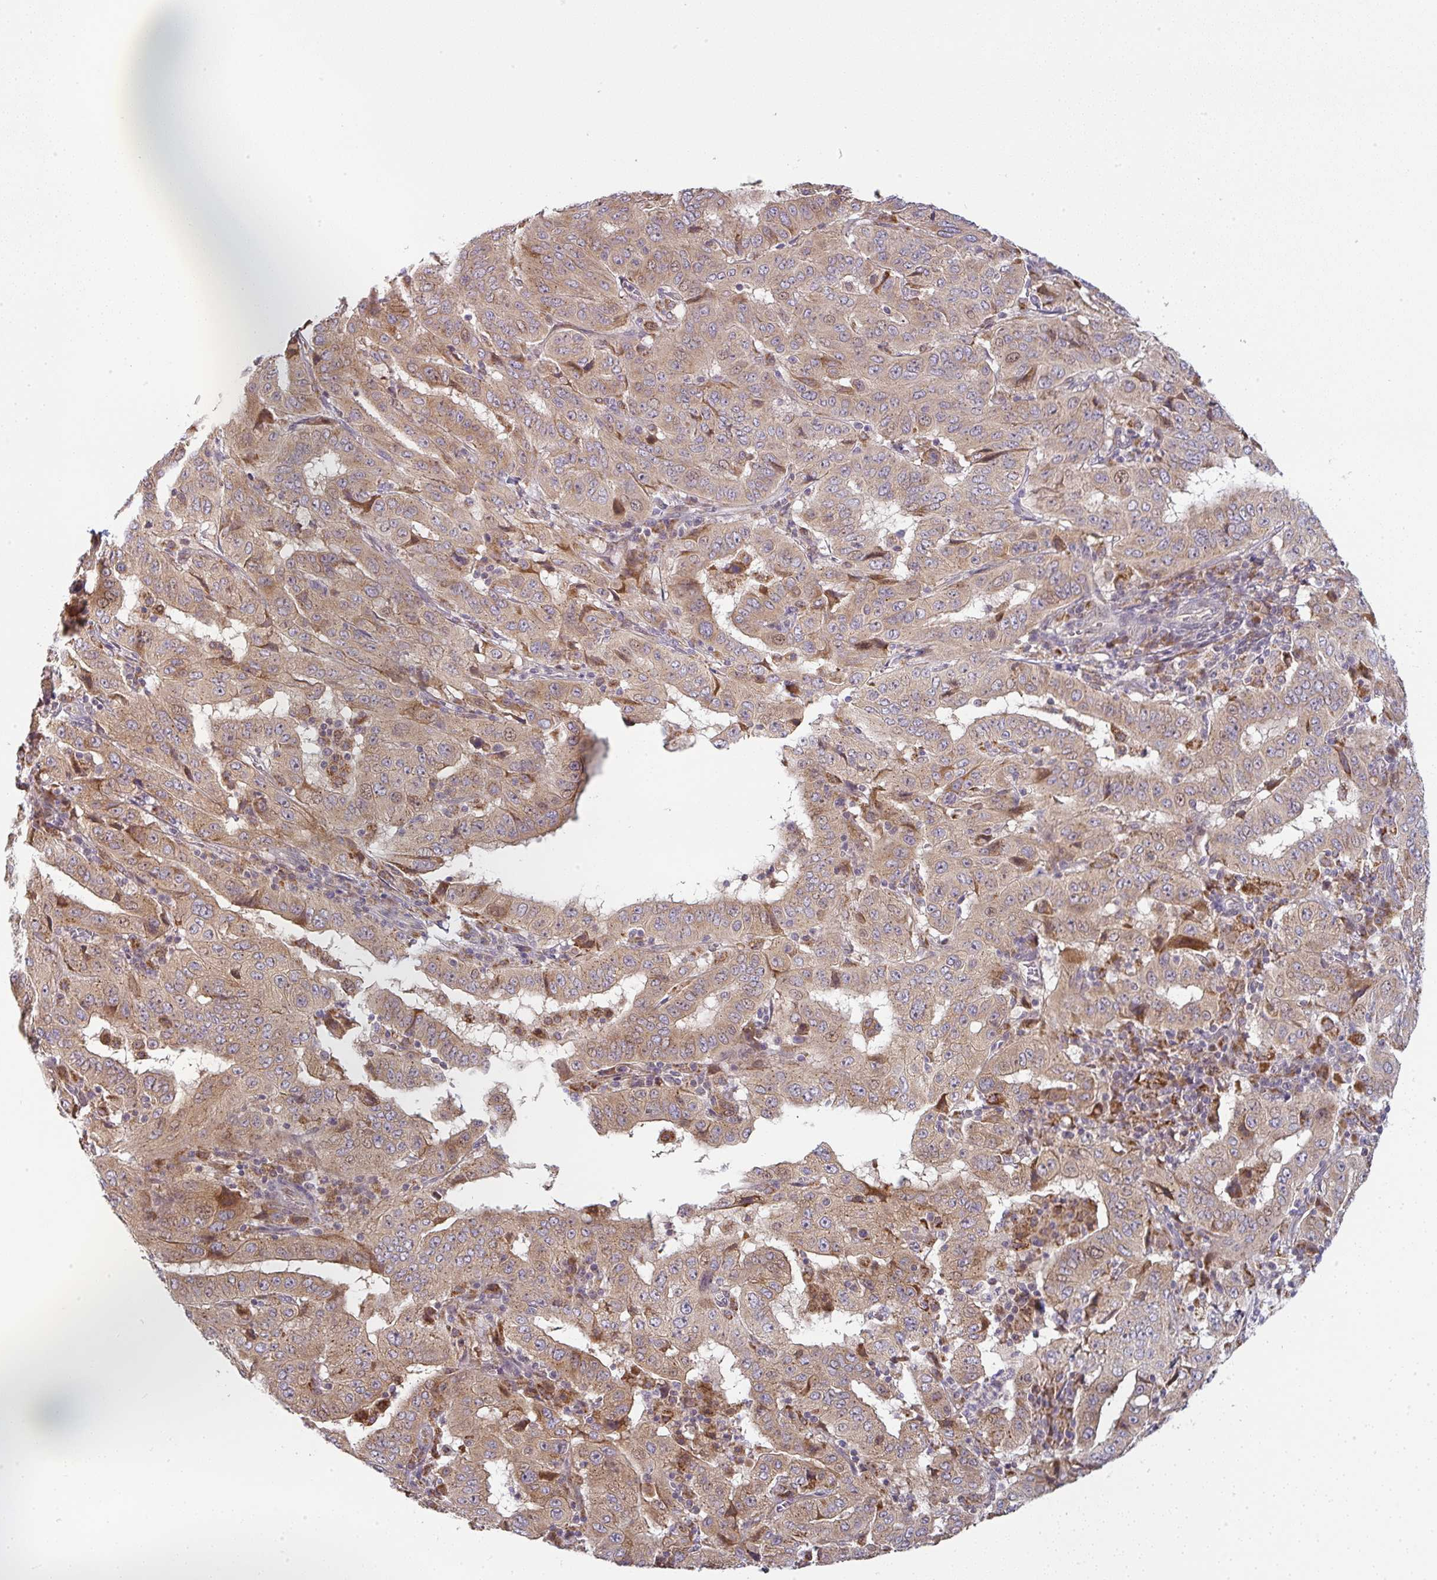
{"staining": {"intensity": "moderate", "quantity": ">75%", "location": "cytoplasmic/membranous"}, "tissue": "pancreatic cancer", "cell_type": "Tumor cells", "image_type": "cancer", "snomed": [{"axis": "morphology", "description": "Adenocarcinoma, NOS"}, {"axis": "topography", "description": "Pancreas"}], "caption": "Approximately >75% of tumor cells in pancreatic cancer show moderate cytoplasmic/membranous protein positivity as visualized by brown immunohistochemical staining.", "gene": "MOB1A", "patient": {"sex": "male", "age": 63}}